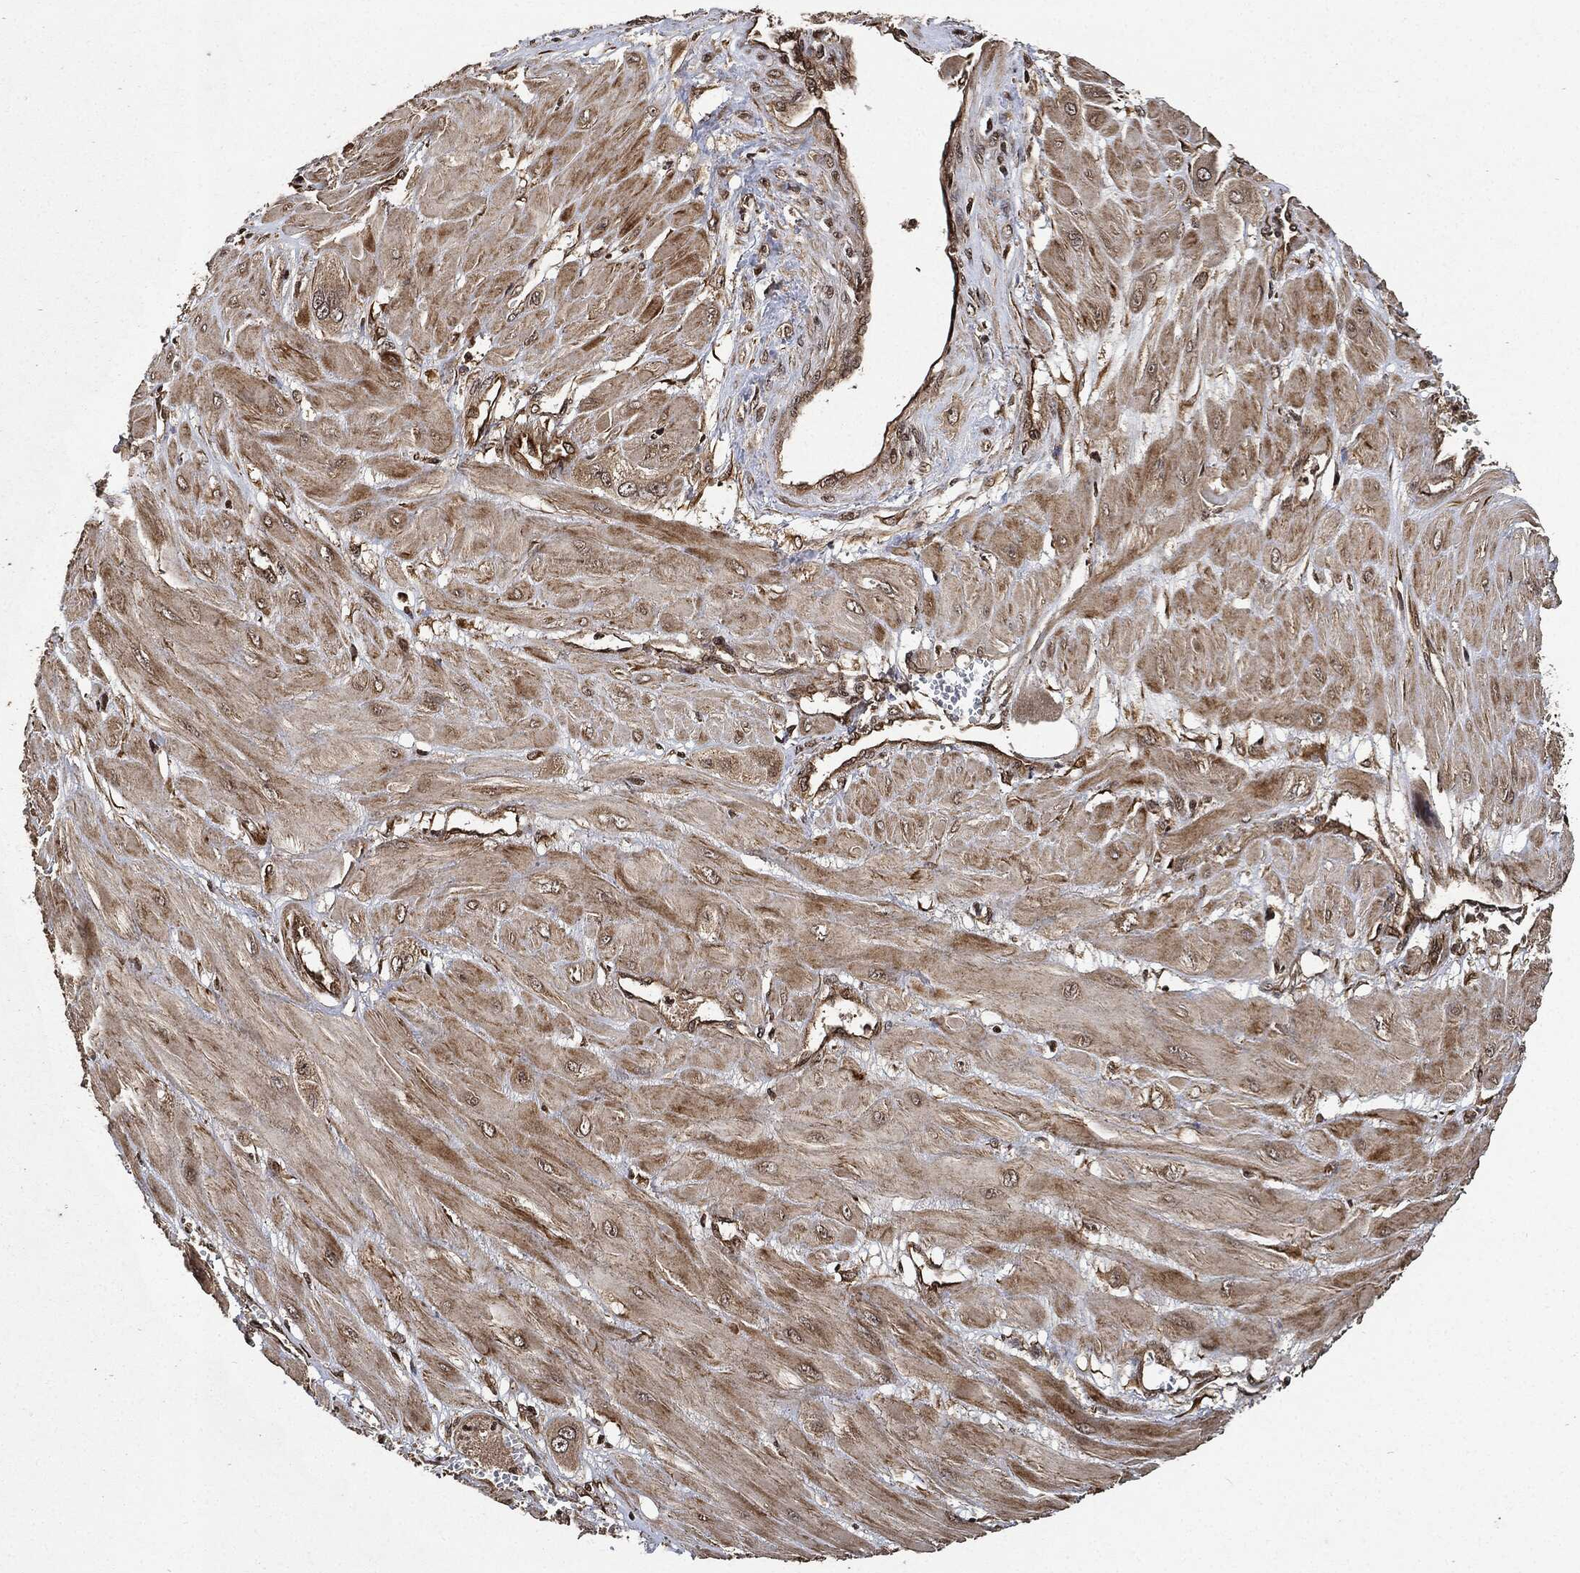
{"staining": {"intensity": "negative", "quantity": "none", "location": "none"}, "tissue": "cervical cancer", "cell_type": "Tumor cells", "image_type": "cancer", "snomed": [{"axis": "morphology", "description": "Squamous cell carcinoma, NOS"}, {"axis": "topography", "description": "Cervix"}], "caption": "Photomicrograph shows no protein positivity in tumor cells of cervical squamous cell carcinoma tissue.", "gene": "PDK1", "patient": {"sex": "female", "age": 34}}